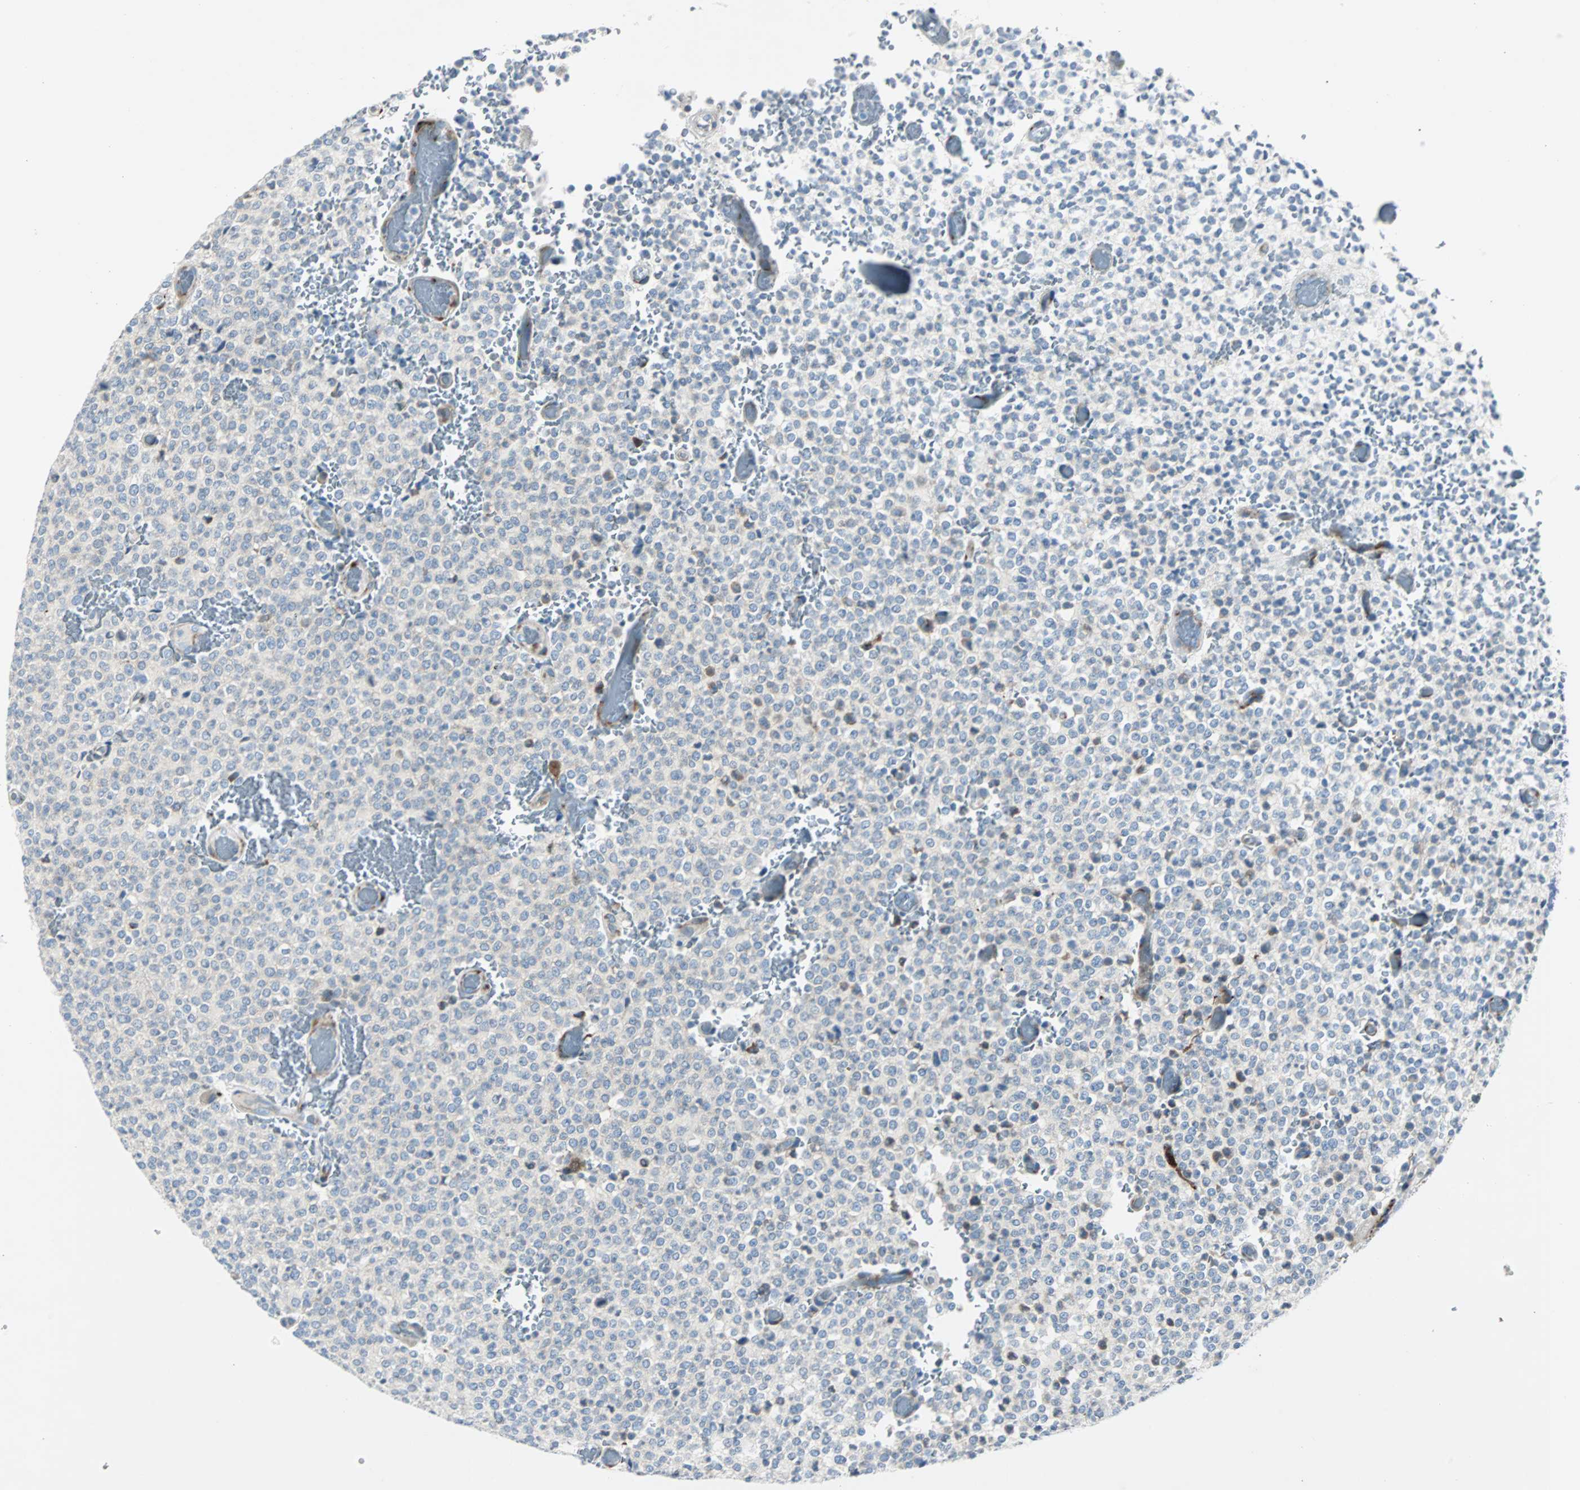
{"staining": {"intensity": "moderate", "quantity": "<25%", "location": "cytoplasmic/membranous"}, "tissue": "glioma", "cell_type": "Tumor cells", "image_type": "cancer", "snomed": [{"axis": "morphology", "description": "Glioma, malignant, High grade"}, {"axis": "topography", "description": "pancreas cauda"}], "caption": "Glioma was stained to show a protein in brown. There is low levels of moderate cytoplasmic/membranous positivity in approximately <25% of tumor cells.", "gene": "BBC3", "patient": {"sex": "male", "age": 60}}